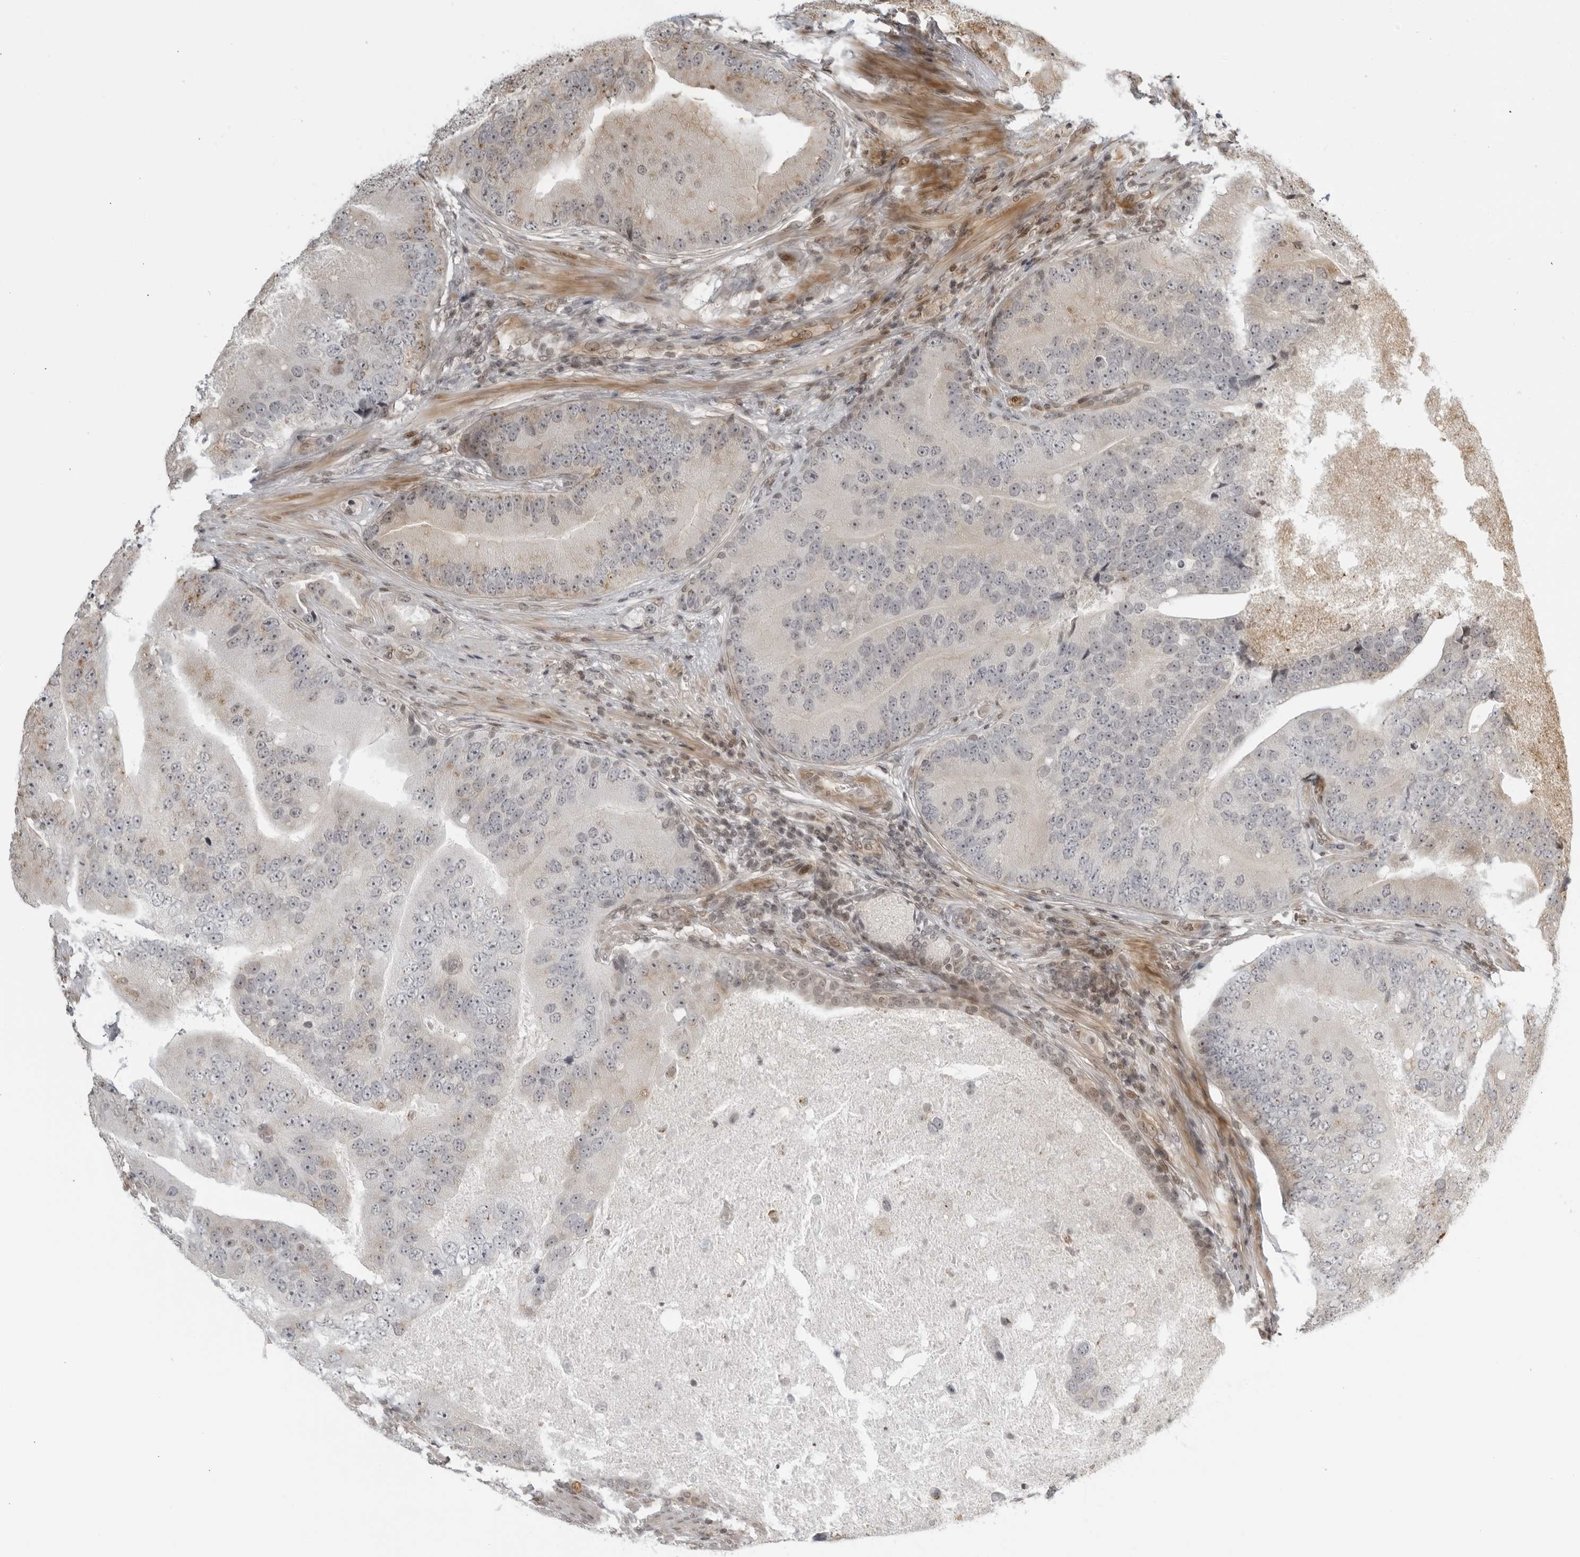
{"staining": {"intensity": "weak", "quantity": "<25%", "location": "nuclear"}, "tissue": "prostate cancer", "cell_type": "Tumor cells", "image_type": "cancer", "snomed": [{"axis": "morphology", "description": "Adenocarcinoma, High grade"}, {"axis": "topography", "description": "Prostate"}], "caption": "Tumor cells show no significant protein positivity in prostate adenocarcinoma (high-grade).", "gene": "TCF21", "patient": {"sex": "male", "age": 70}}